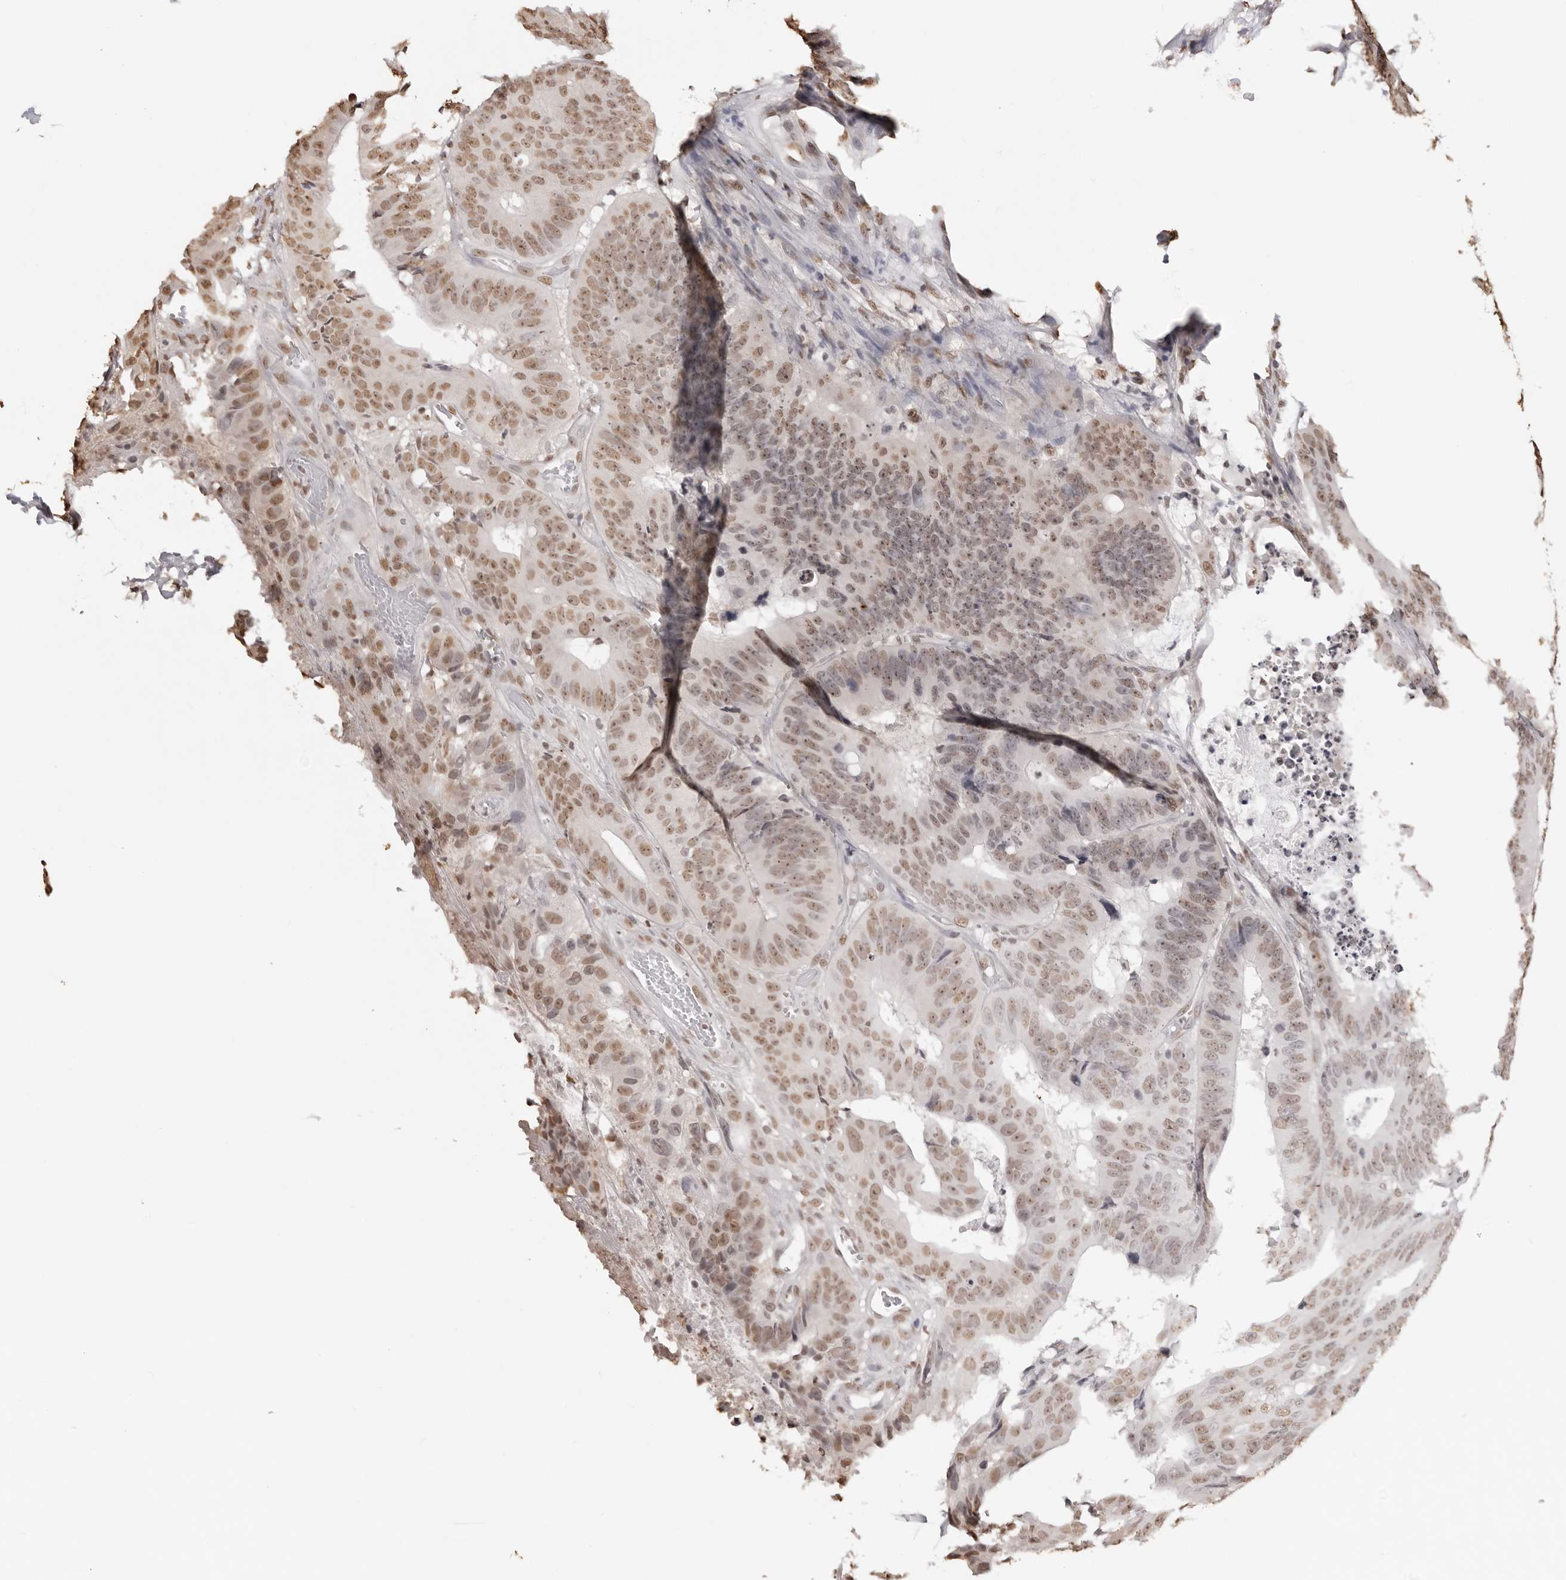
{"staining": {"intensity": "moderate", "quantity": ">75%", "location": "nuclear"}, "tissue": "colorectal cancer", "cell_type": "Tumor cells", "image_type": "cancer", "snomed": [{"axis": "morphology", "description": "Adenocarcinoma, NOS"}, {"axis": "topography", "description": "Colon"}], "caption": "IHC histopathology image of neoplastic tissue: human colorectal cancer stained using immunohistochemistry exhibits medium levels of moderate protein expression localized specifically in the nuclear of tumor cells, appearing as a nuclear brown color.", "gene": "OLIG3", "patient": {"sex": "male", "age": 83}}